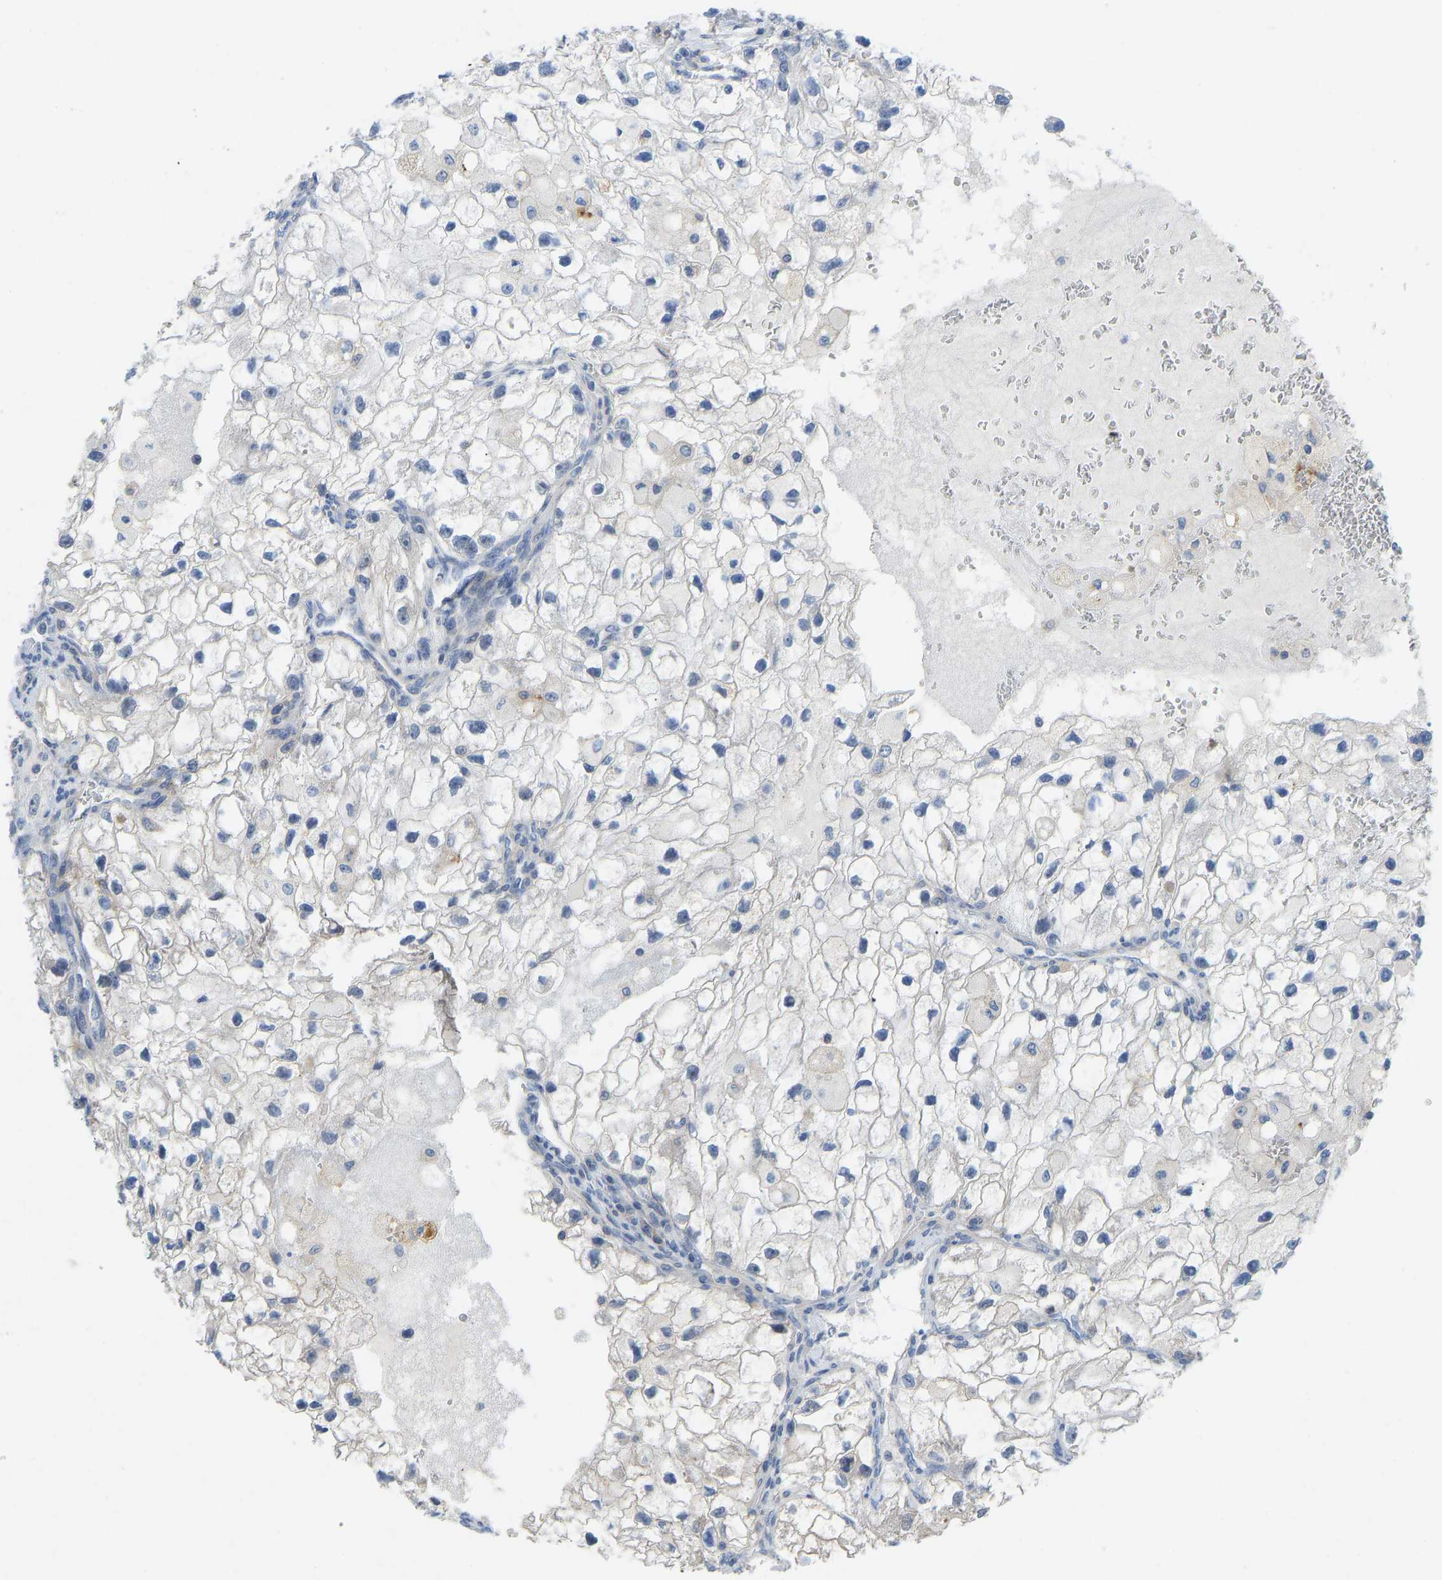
{"staining": {"intensity": "negative", "quantity": "none", "location": "none"}, "tissue": "renal cancer", "cell_type": "Tumor cells", "image_type": "cancer", "snomed": [{"axis": "morphology", "description": "Adenocarcinoma, NOS"}, {"axis": "topography", "description": "Kidney"}], "caption": "There is no significant staining in tumor cells of adenocarcinoma (renal).", "gene": "NDRG3", "patient": {"sex": "female", "age": 70}}